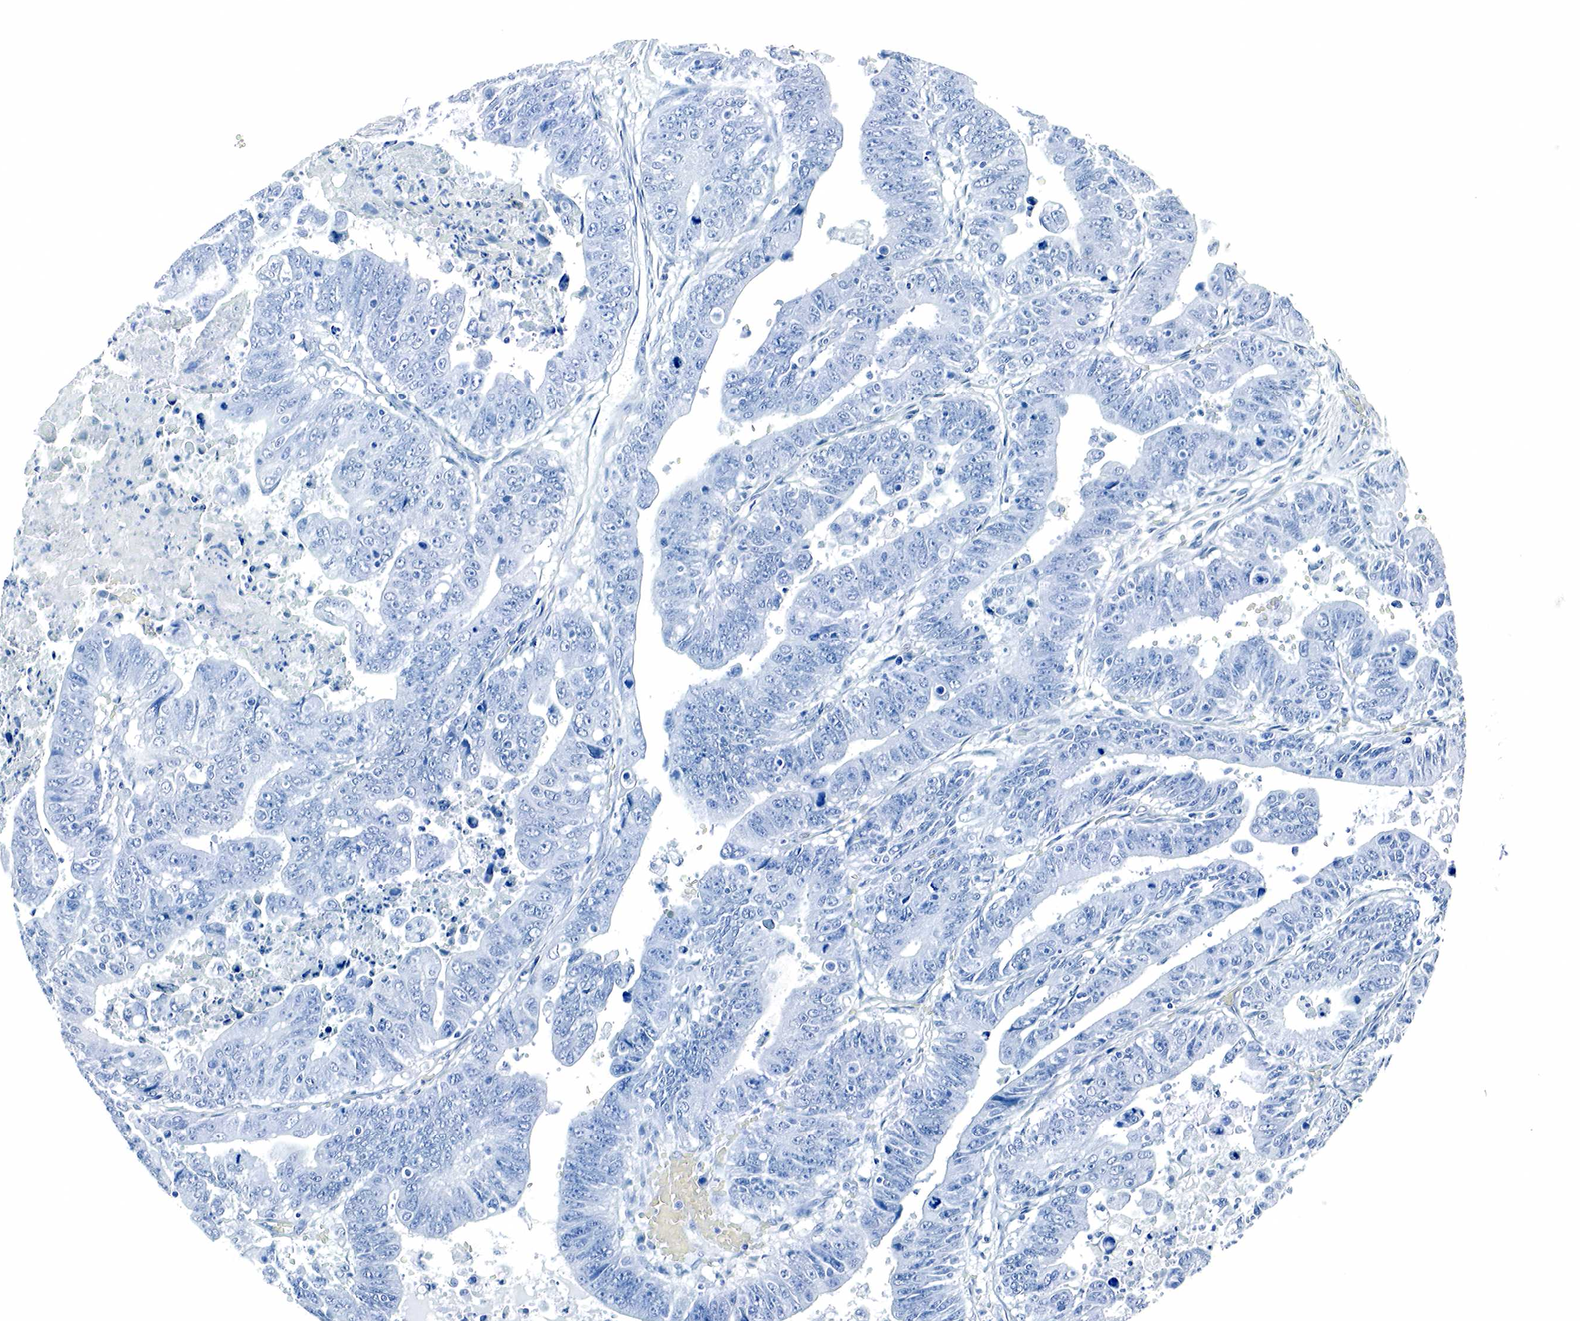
{"staining": {"intensity": "negative", "quantity": "none", "location": "none"}, "tissue": "liver cancer", "cell_type": "Tumor cells", "image_type": "cancer", "snomed": [{"axis": "morphology", "description": "Carcinoma, Hepatocellular, NOS"}, {"axis": "topography", "description": "Liver"}], "caption": "An IHC micrograph of liver cancer is shown. There is no staining in tumor cells of liver cancer. (Stains: DAB immunohistochemistry with hematoxylin counter stain, Microscopy: brightfield microscopy at high magnification).", "gene": "GAST", "patient": {"sex": "female", "age": 52}}